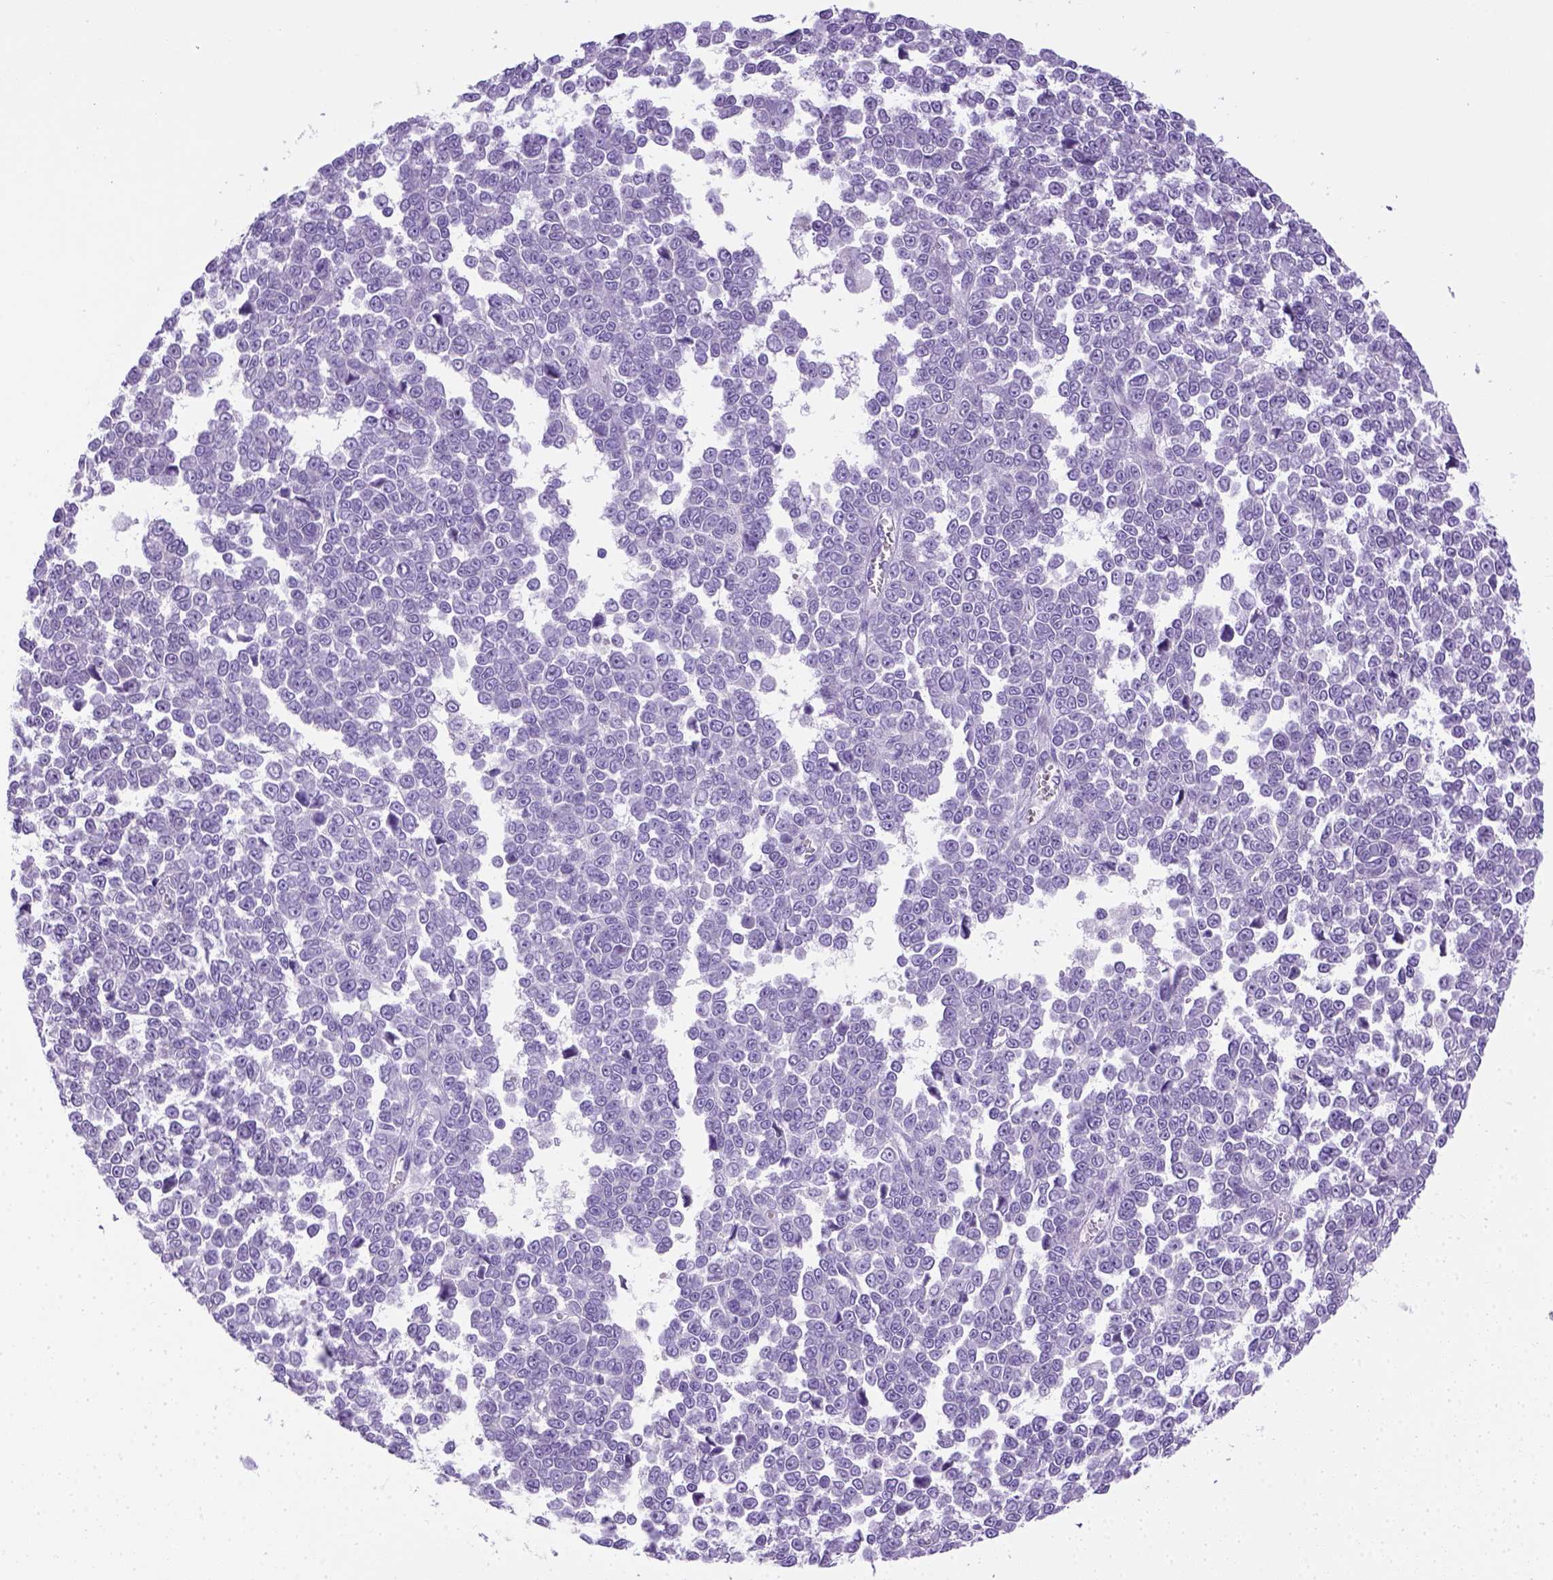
{"staining": {"intensity": "negative", "quantity": "none", "location": "none"}, "tissue": "melanoma", "cell_type": "Tumor cells", "image_type": "cancer", "snomed": [{"axis": "morphology", "description": "Malignant melanoma, NOS"}, {"axis": "topography", "description": "Skin"}], "caption": "Immunohistochemistry (IHC) micrograph of malignant melanoma stained for a protein (brown), which shows no positivity in tumor cells. Brightfield microscopy of immunohistochemistry (IHC) stained with DAB (brown) and hematoxylin (blue), captured at high magnification.", "gene": "KRT71", "patient": {"sex": "female", "age": 95}}